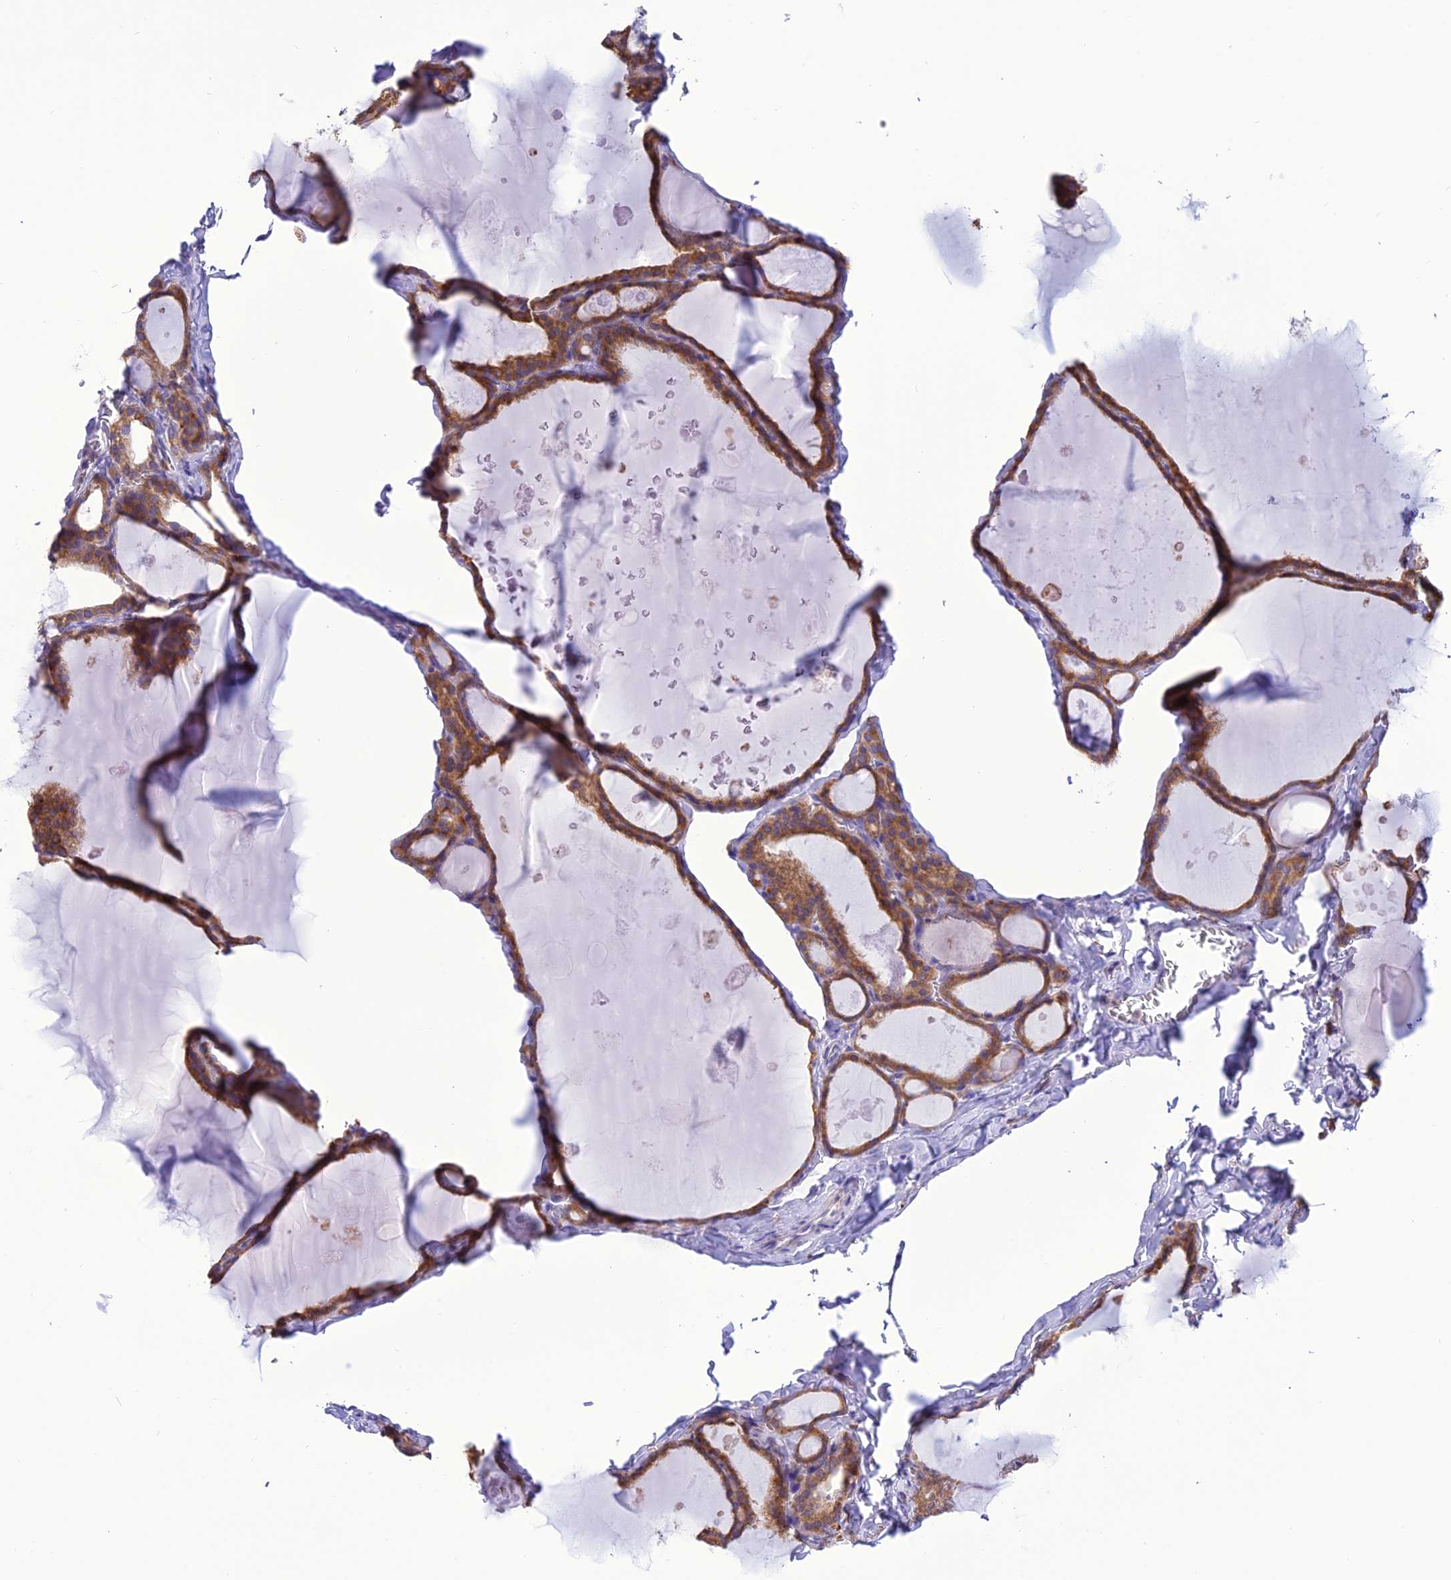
{"staining": {"intensity": "moderate", "quantity": ">75%", "location": "cytoplasmic/membranous"}, "tissue": "thyroid gland", "cell_type": "Glandular cells", "image_type": "normal", "snomed": [{"axis": "morphology", "description": "Normal tissue, NOS"}, {"axis": "topography", "description": "Thyroid gland"}], "caption": "A photomicrograph showing moderate cytoplasmic/membranous positivity in about >75% of glandular cells in normal thyroid gland, as visualized by brown immunohistochemical staining.", "gene": "RNF126", "patient": {"sex": "male", "age": 56}}